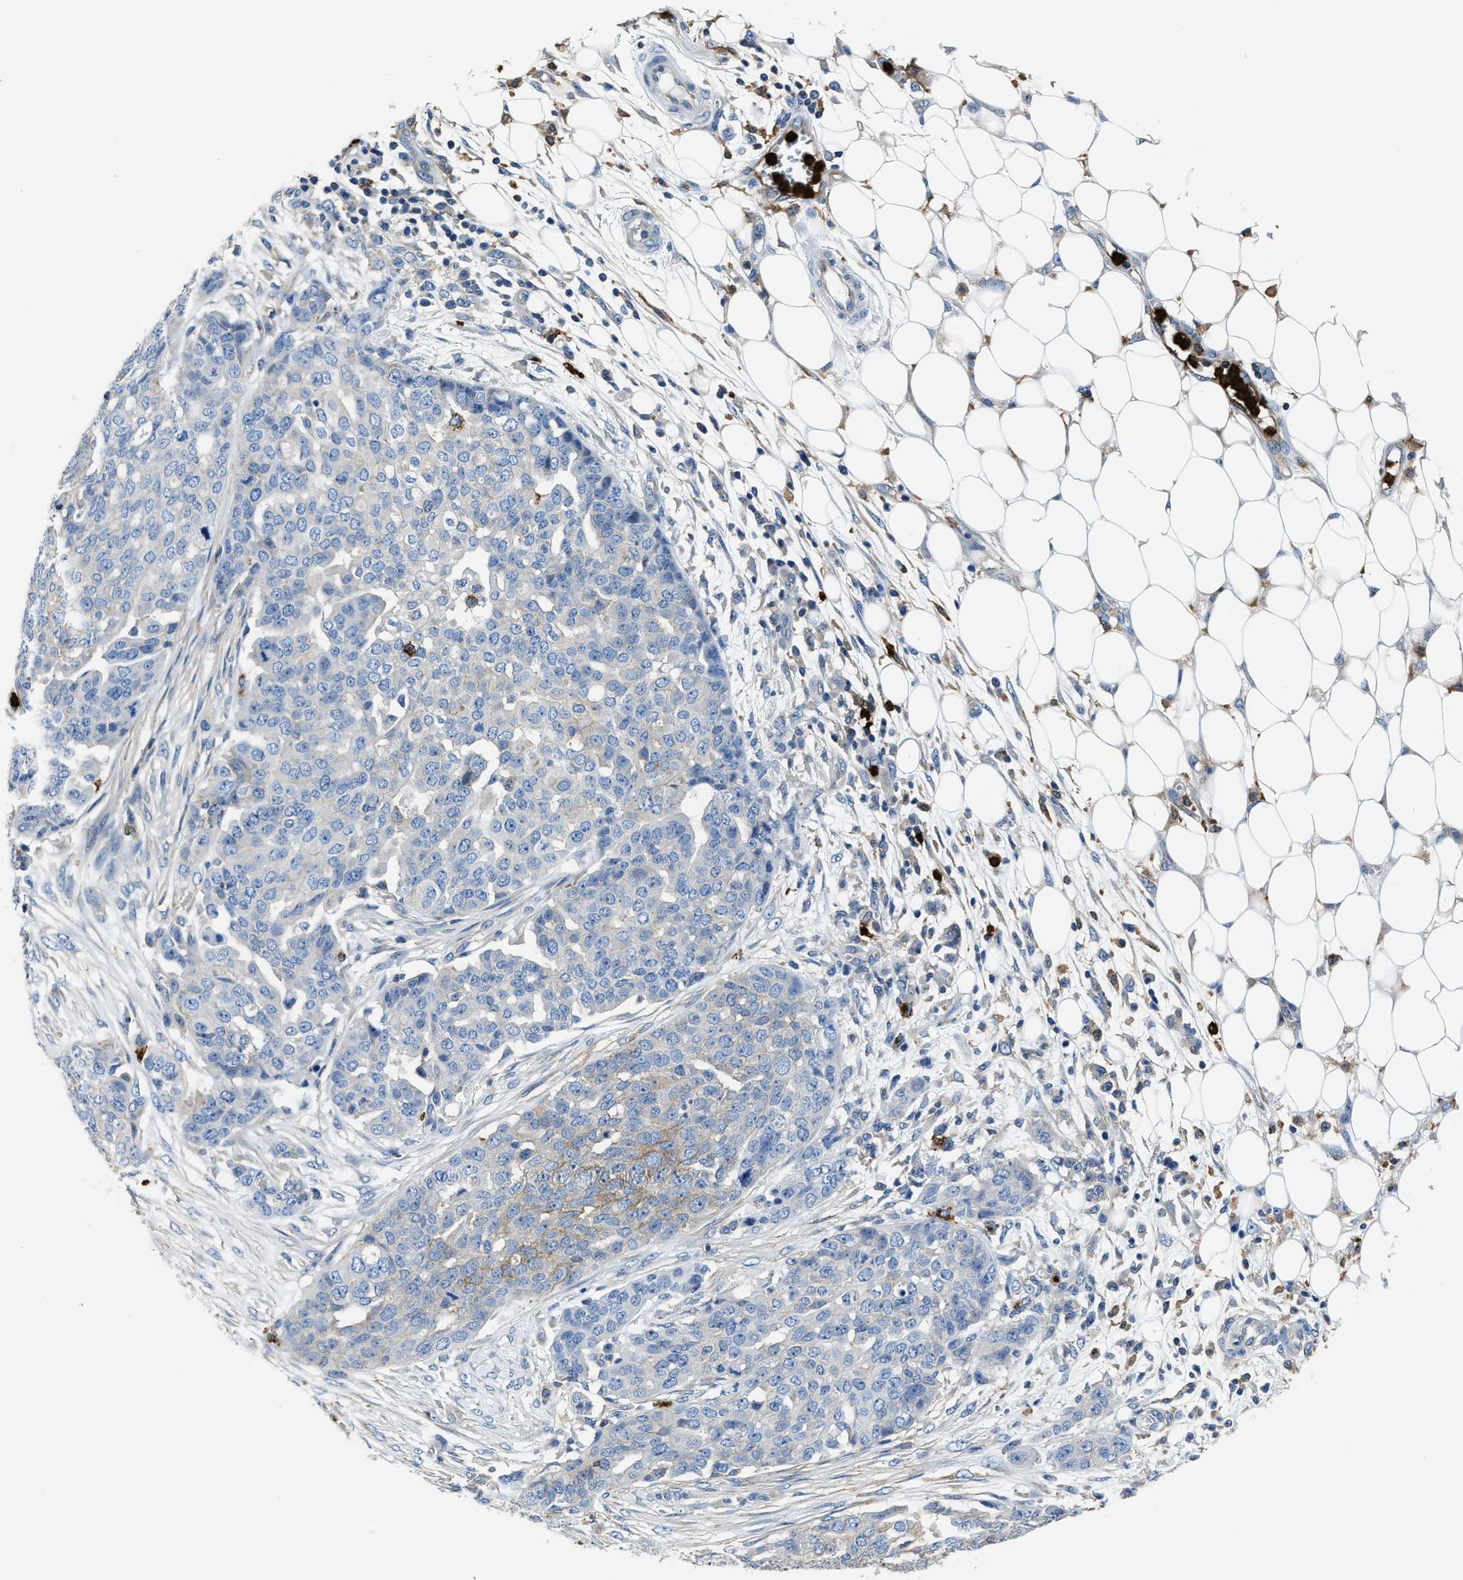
{"staining": {"intensity": "weak", "quantity": "<25%", "location": "cytoplasmic/membranous"}, "tissue": "ovarian cancer", "cell_type": "Tumor cells", "image_type": "cancer", "snomed": [{"axis": "morphology", "description": "Cystadenocarcinoma, serous, NOS"}, {"axis": "topography", "description": "Soft tissue"}, {"axis": "topography", "description": "Ovary"}], "caption": "Protein analysis of ovarian serous cystadenocarcinoma demonstrates no significant expression in tumor cells. (DAB IHC with hematoxylin counter stain).", "gene": "TRAF6", "patient": {"sex": "female", "age": 57}}